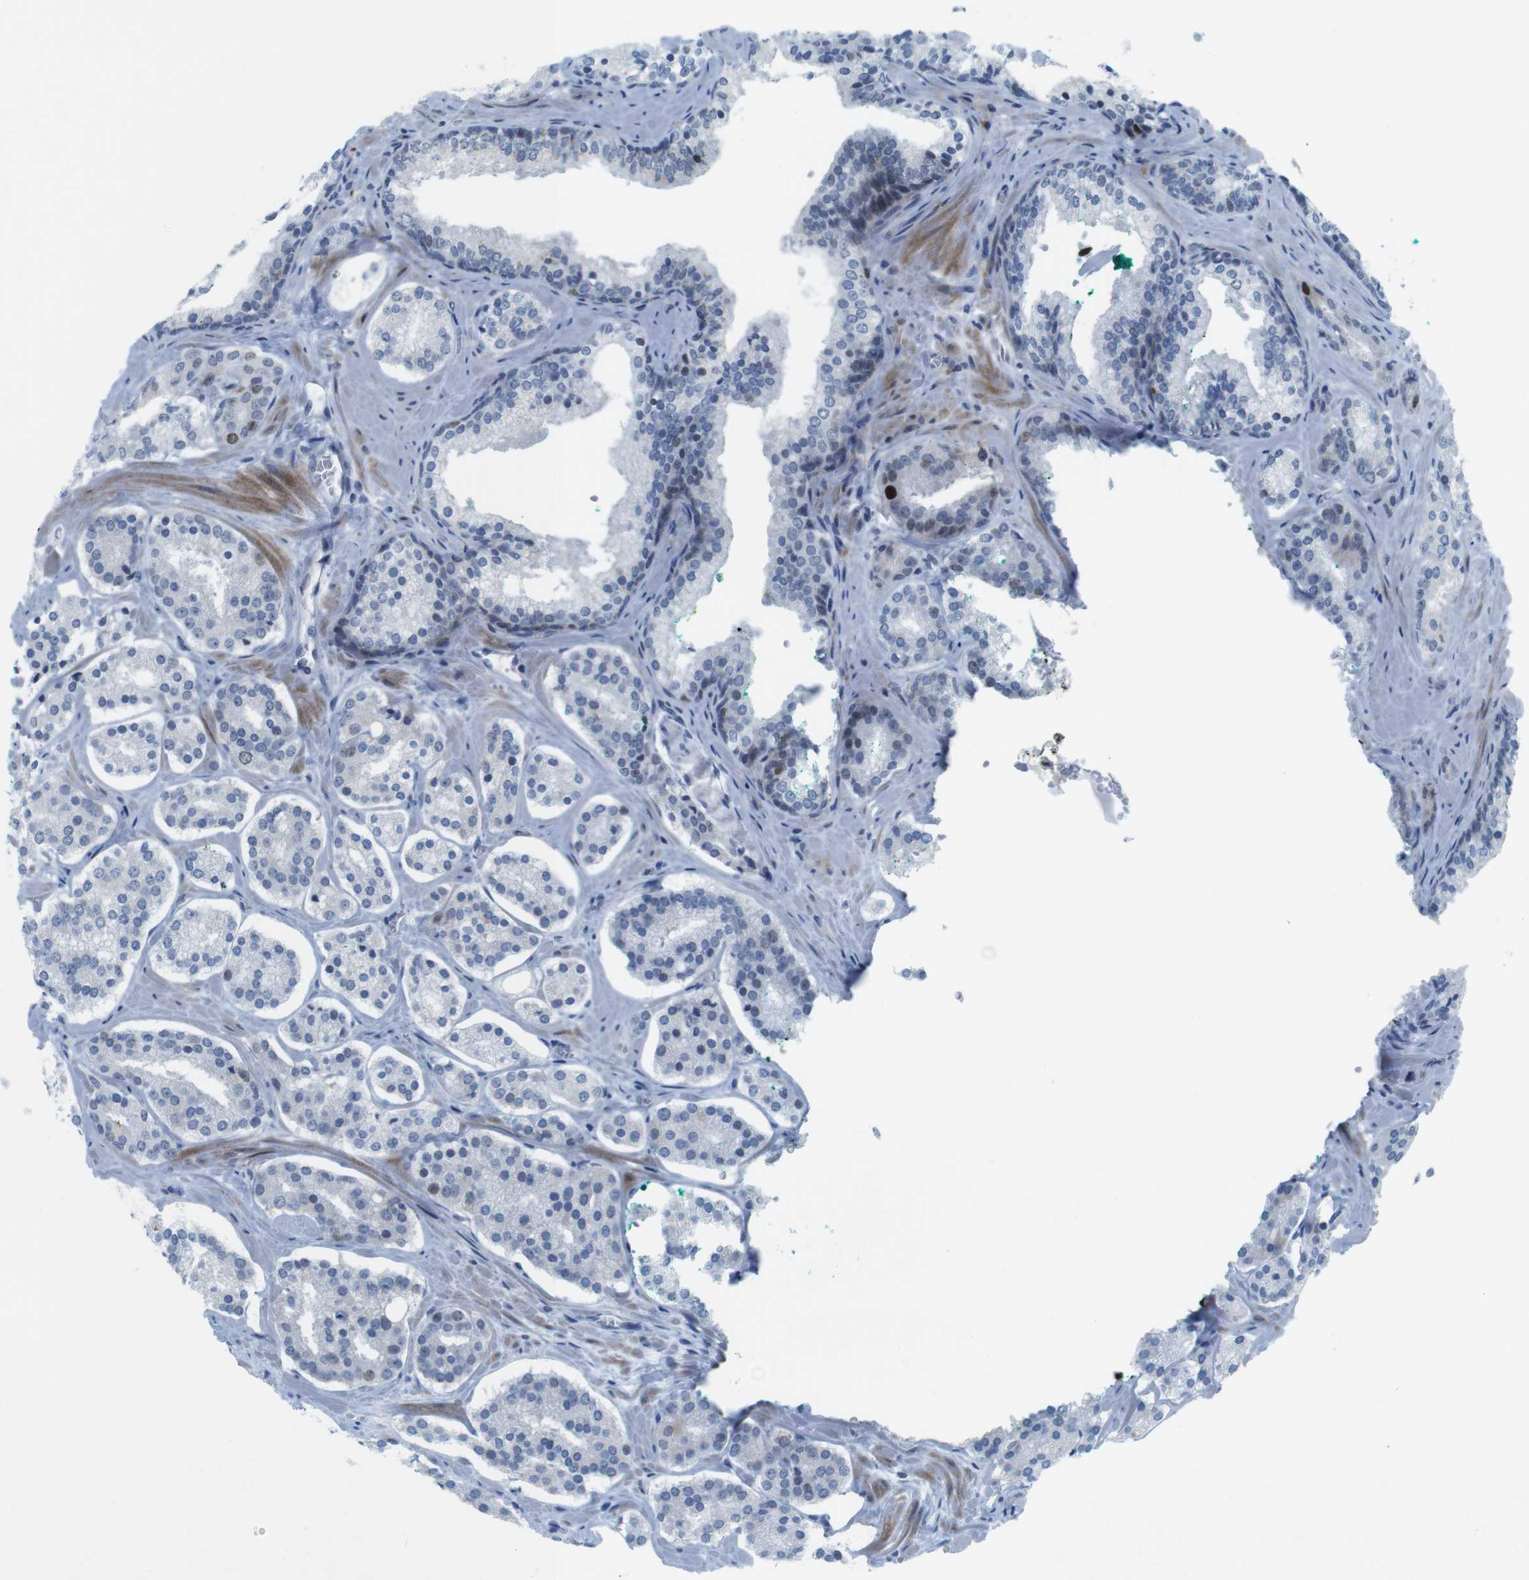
{"staining": {"intensity": "negative", "quantity": "none", "location": "none"}, "tissue": "prostate cancer", "cell_type": "Tumor cells", "image_type": "cancer", "snomed": [{"axis": "morphology", "description": "Adenocarcinoma, High grade"}, {"axis": "topography", "description": "Prostate"}], "caption": "An immunohistochemistry (IHC) micrograph of adenocarcinoma (high-grade) (prostate) is shown. There is no staining in tumor cells of adenocarcinoma (high-grade) (prostate).", "gene": "CHAF1A", "patient": {"sex": "male", "age": 60}}